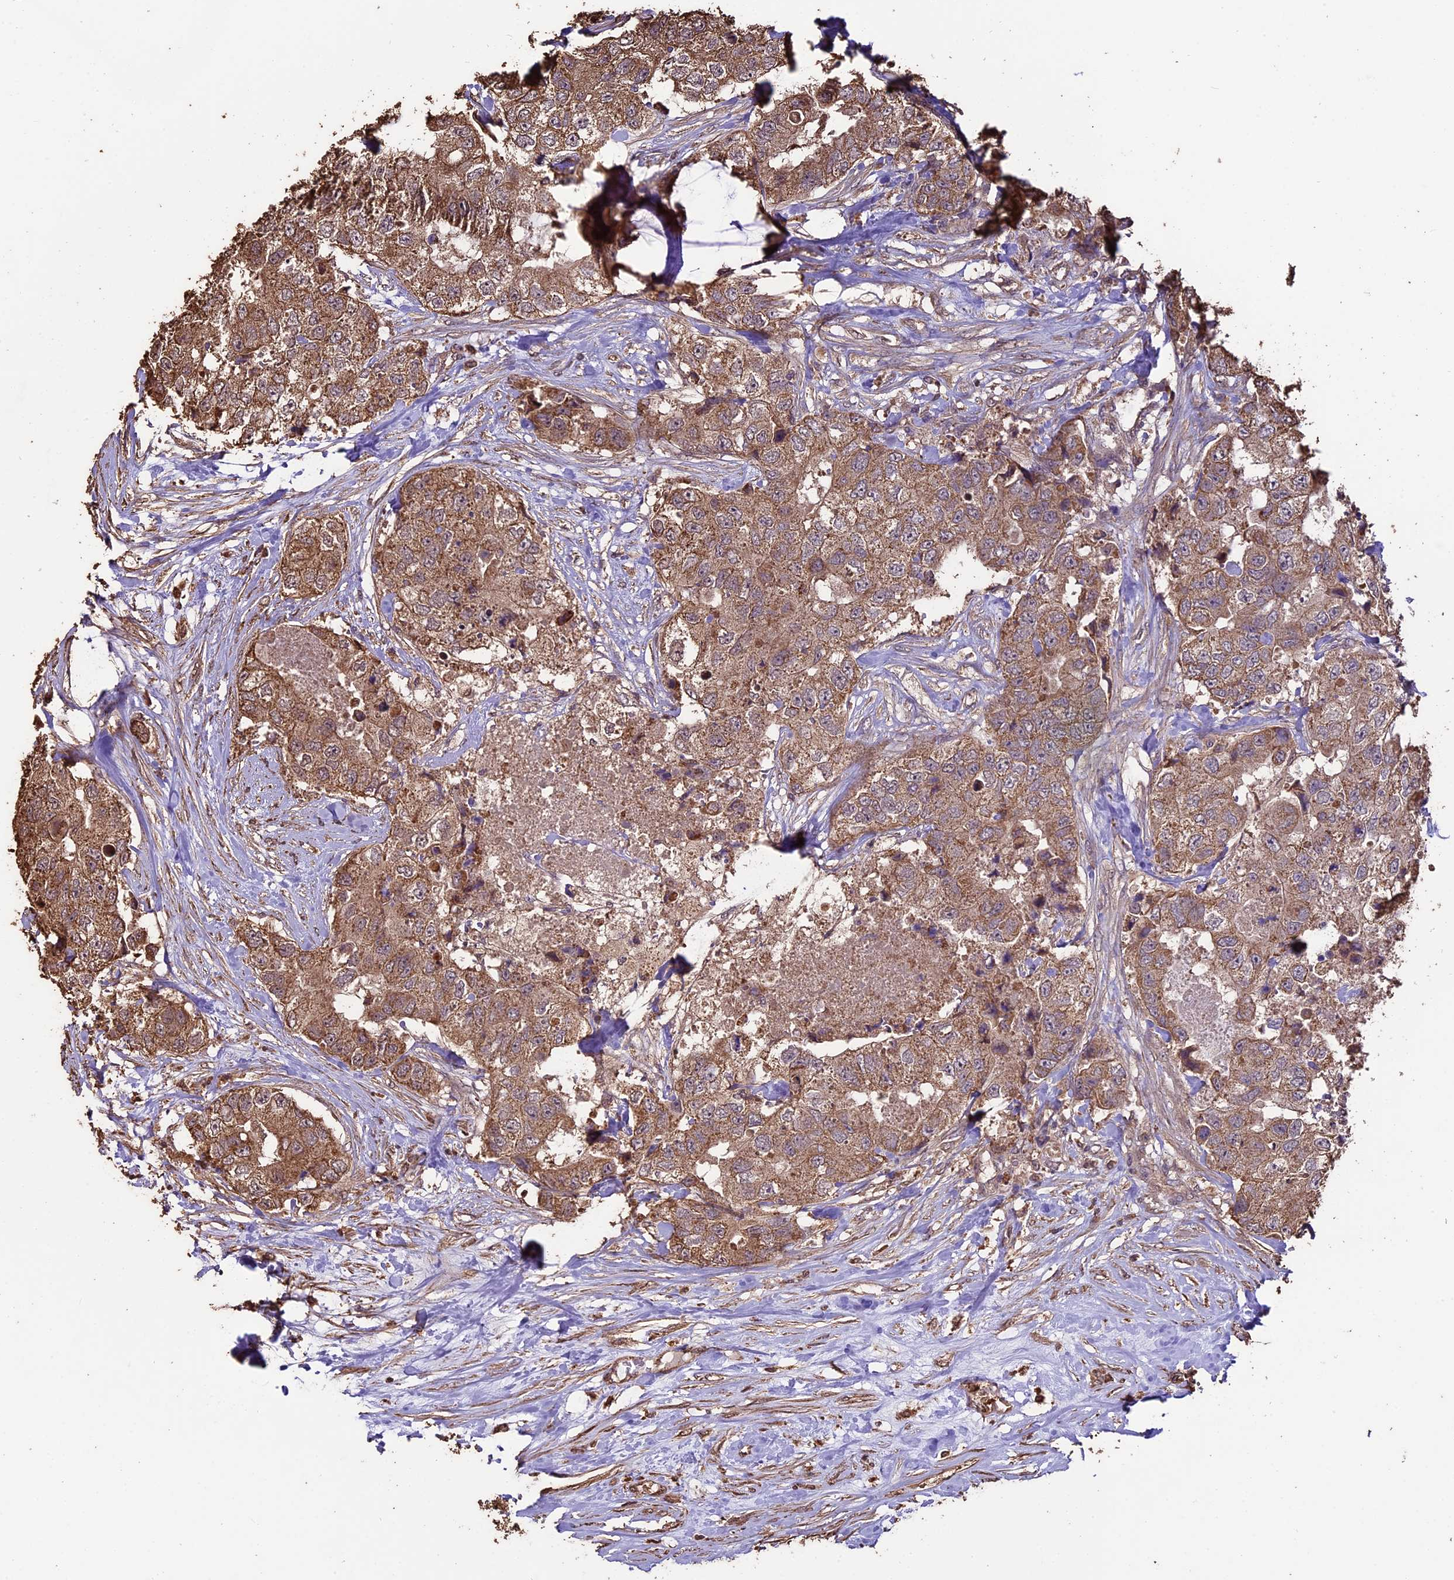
{"staining": {"intensity": "moderate", "quantity": ">75%", "location": "cytoplasmic/membranous"}, "tissue": "breast cancer", "cell_type": "Tumor cells", "image_type": "cancer", "snomed": [{"axis": "morphology", "description": "Duct carcinoma"}, {"axis": "topography", "description": "Breast"}], "caption": "The histopathology image displays a brown stain indicating the presence of a protein in the cytoplasmic/membranous of tumor cells in breast invasive ductal carcinoma.", "gene": "PGPEP1L", "patient": {"sex": "female", "age": 62}}